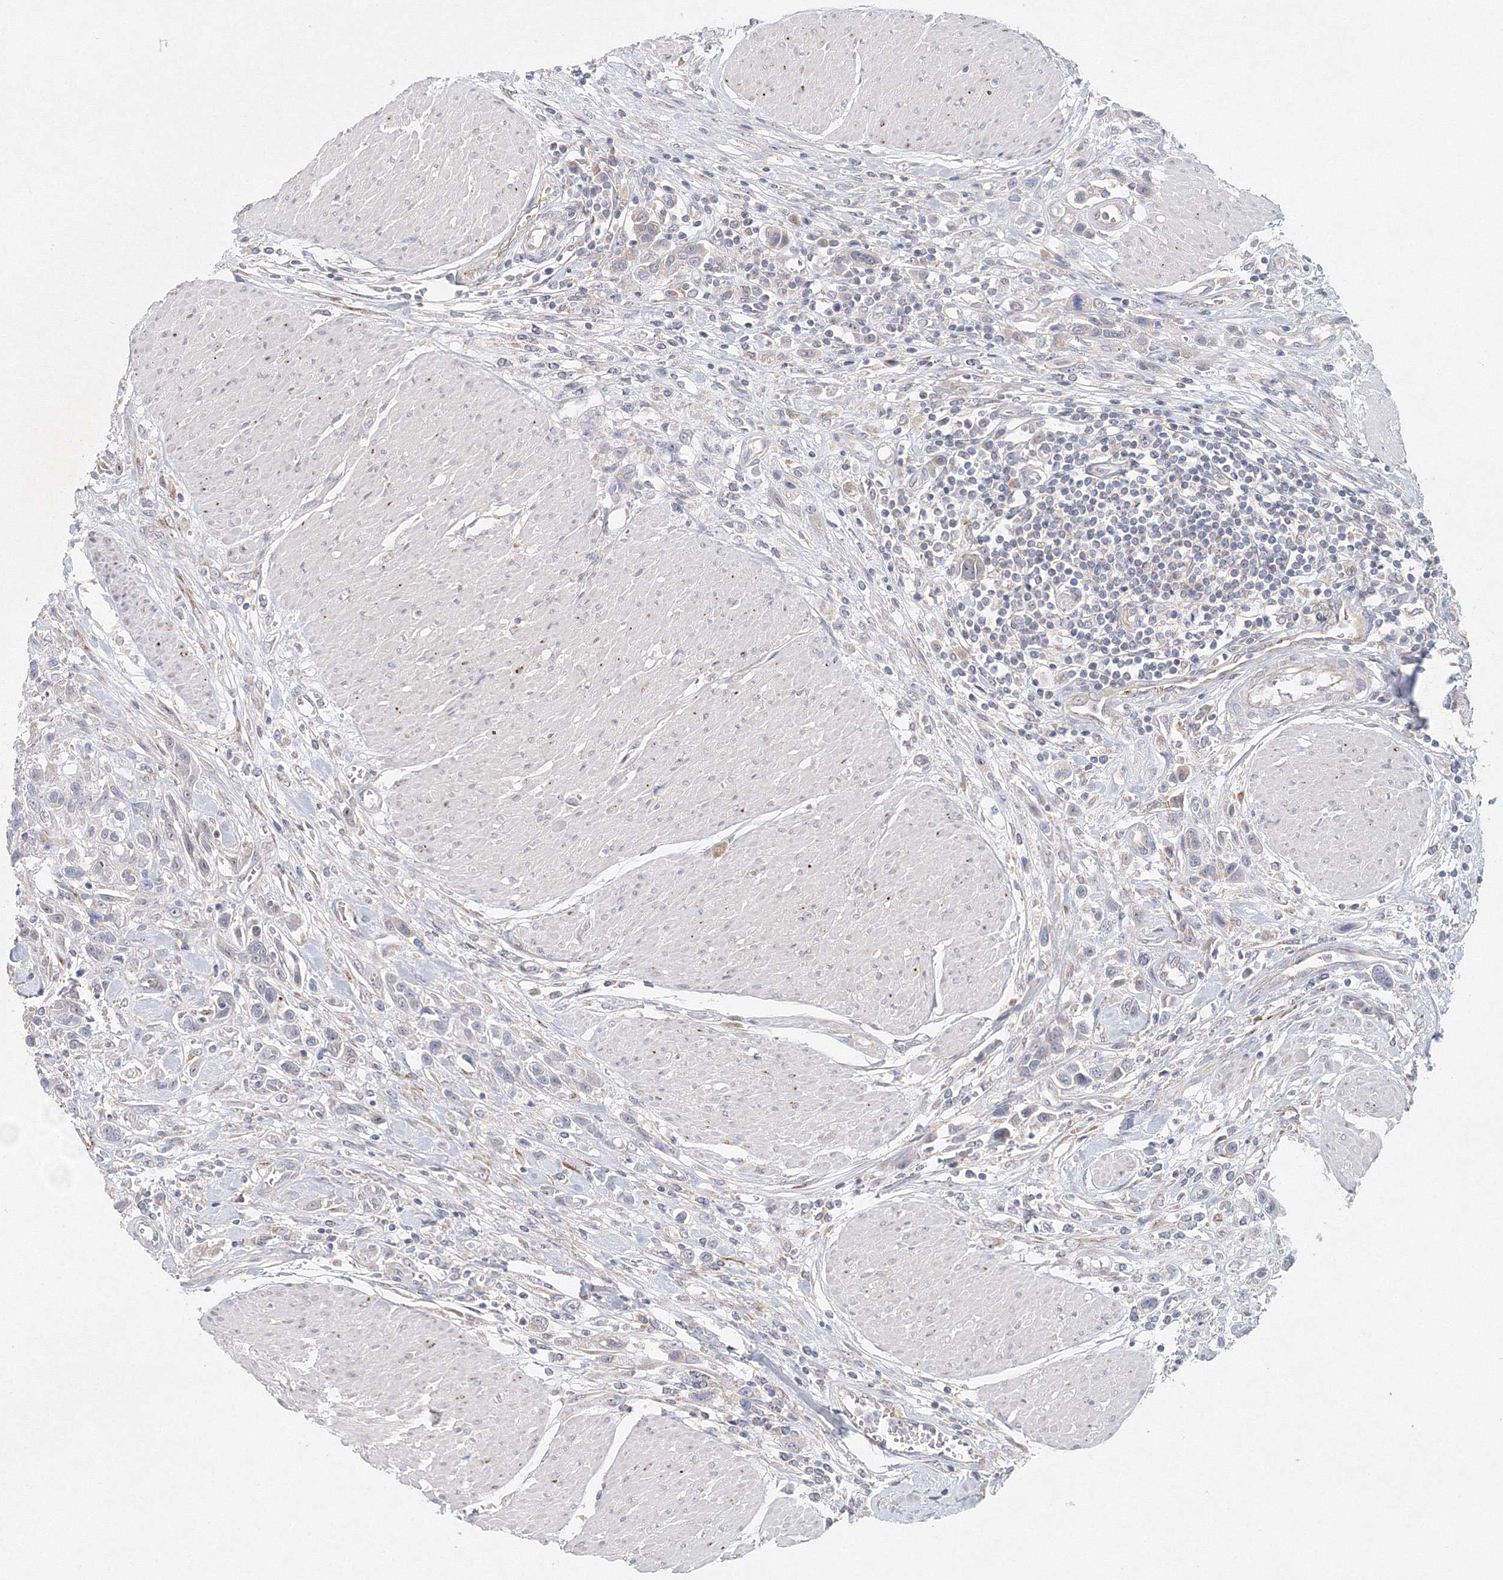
{"staining": {"intensity": "negative", "quantity": "none", "location": "none"}, "tissue": "urothelial cancer", "cell_type": "Tumor cells", "image_type": "cancer", "snomed": [{"axis": "morphology", "description": "Urothelial carcinoma, High grade"}, {"axis": "topography", "description": "Urinary bladder"}], "caption": "An IHC image of high-grade urothelial carcinoma is shown. There is no staining in tumor cells of high-grade urothelial carcinoma.", "gene": "WDR49", "patient": {"sex": "male", "age": 50}}